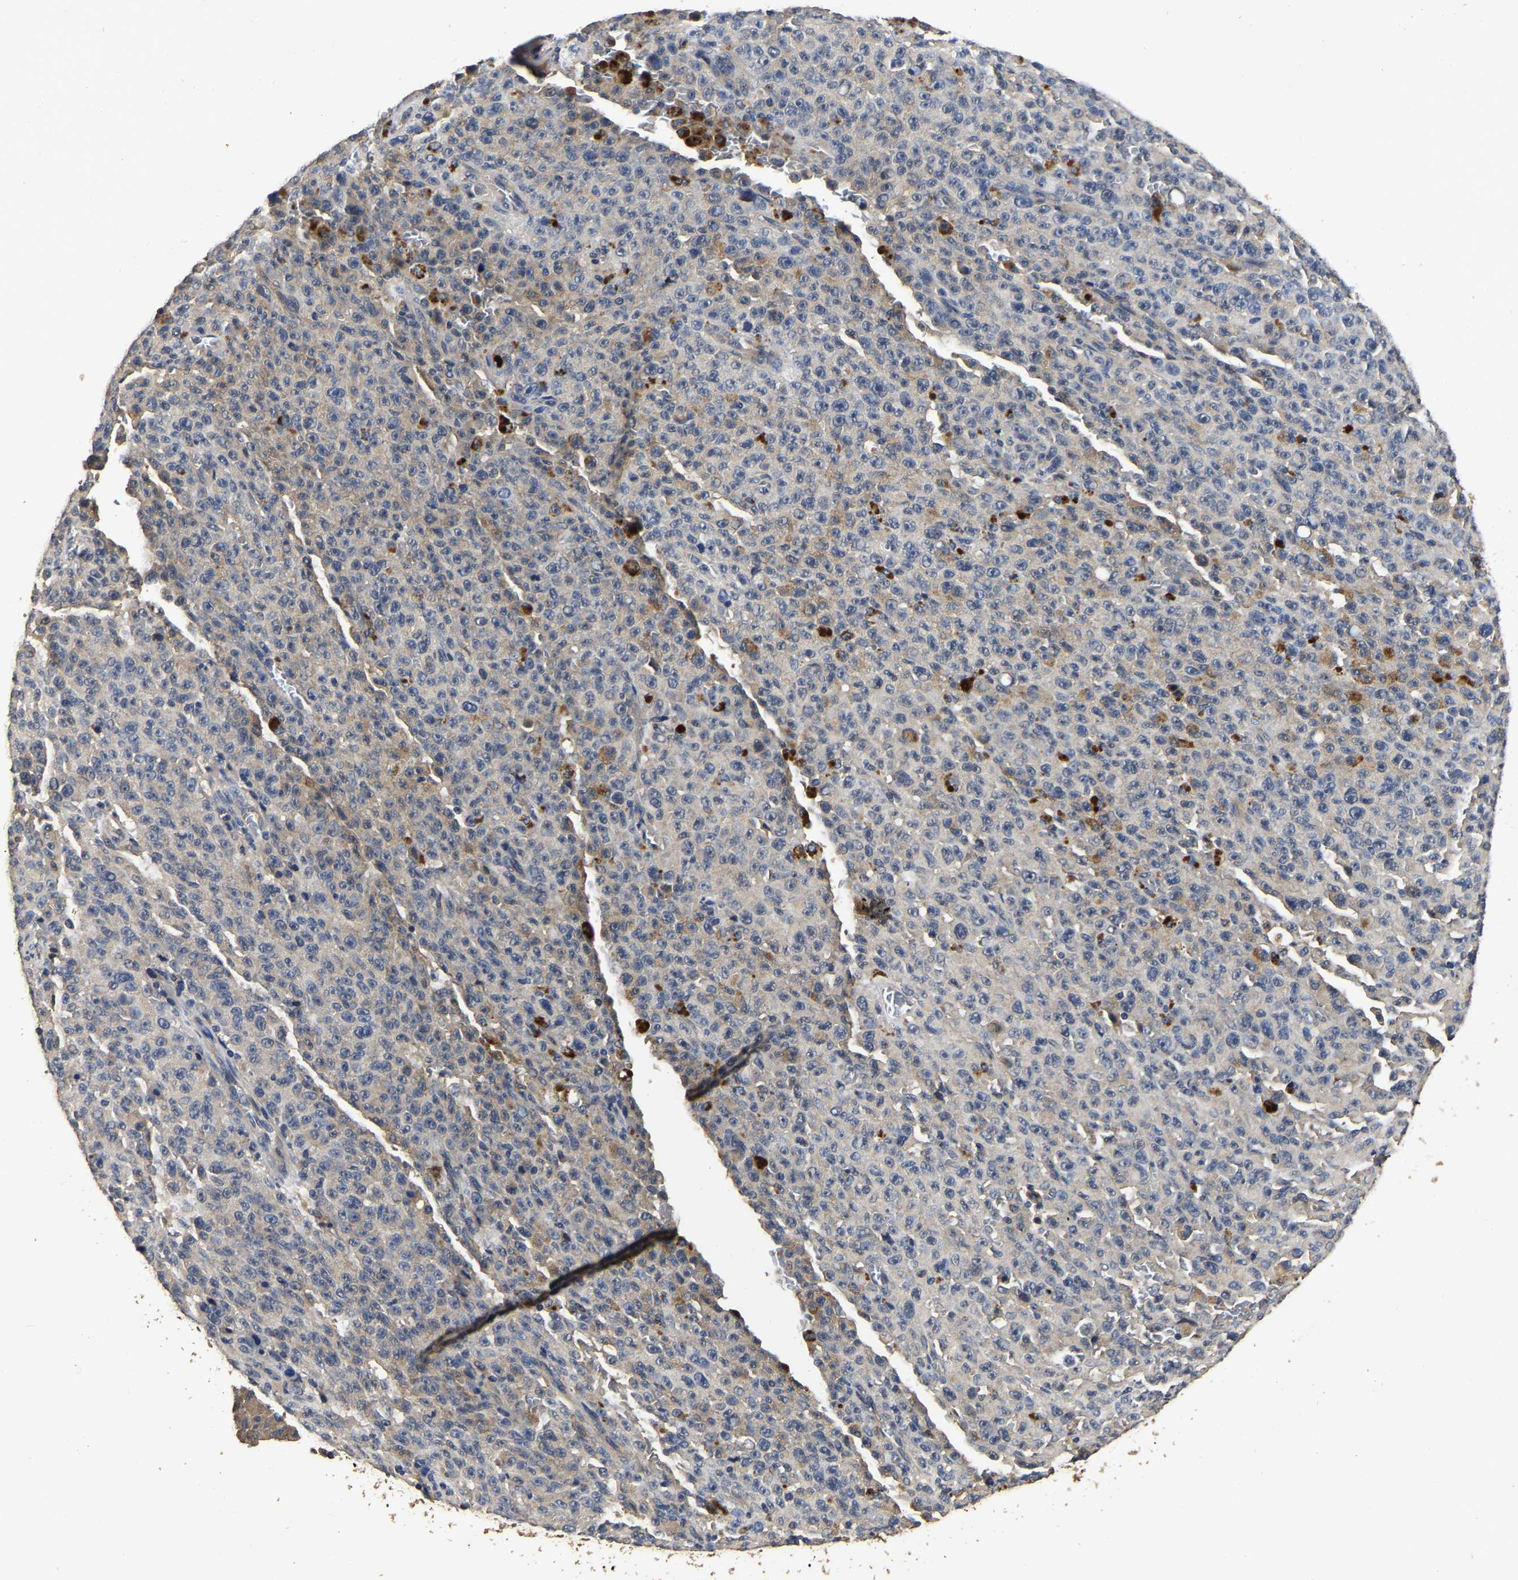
{"staining": {"intensity": "weak", "quantity": "<25%", "location": "cytoplasmic/membranous"}, "tissue": "melanoma", "cell_type": "Tumor cells", "image_type": "cancer", "snomed": [{"axis": "morphology", "description": "Malignant melanoma, NOS"}, {"axis": "topography", "description": "Skin"}], "caption": "The micrograph demonstrates no significant expression in tumor cells of malignant melanoma.", "gene": "STK32C", "patient": {"sex": "female", "age": 82}}